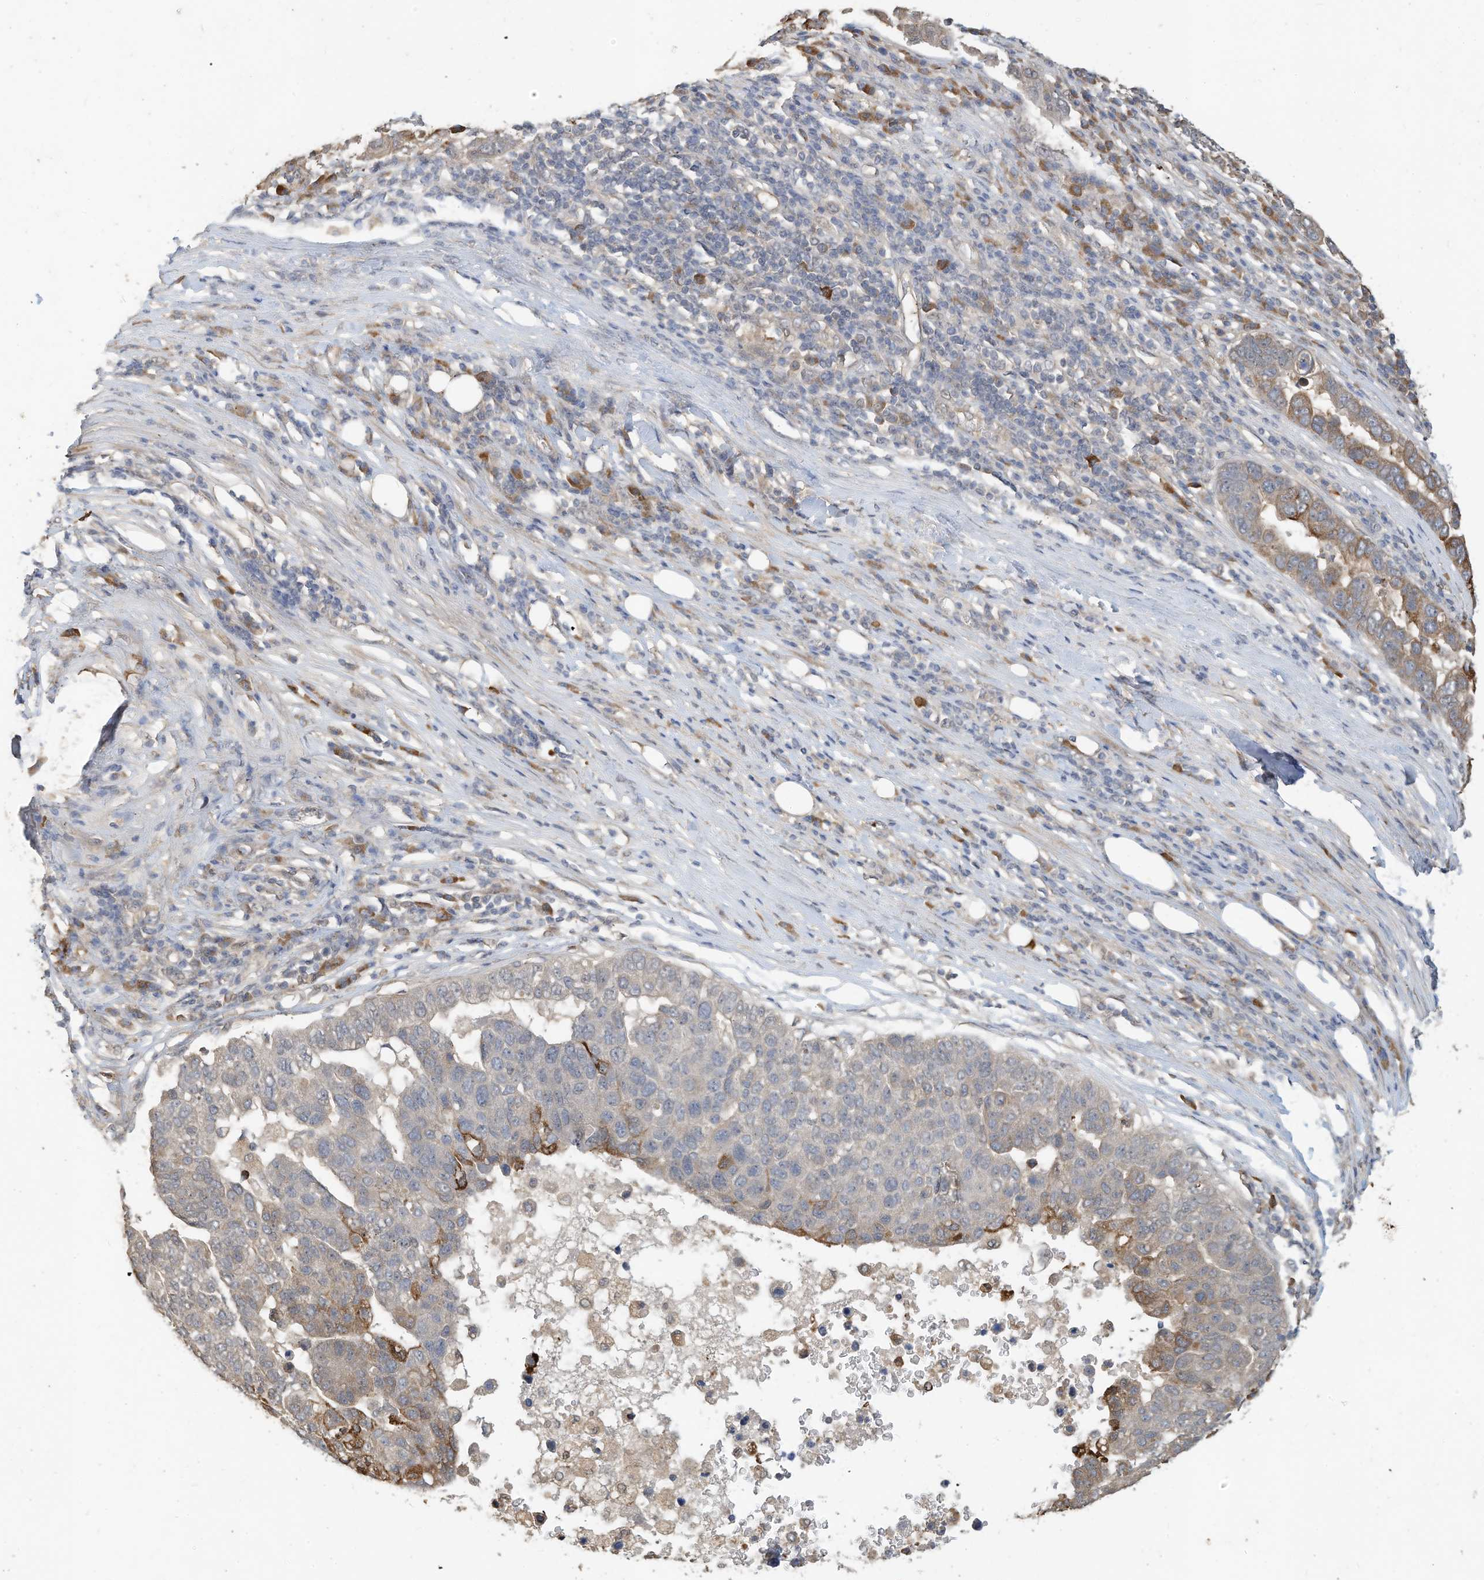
{"staining": {"intensity": "strong", "quantity": "<25%", "location": "cytoplasmic/membranous"}, "tissue": "pancreatic cancer", "cell_type": "Tumor cells", "image_type": "cancer", "snomed": [{"axis": "morphology", "description": "Adenocarcinoma, NOS"}, {"axis": "topography", "description": "Pancreas"}], "caption": "Immunohistochemistry (IHC) histopathology image of neoplastic tissue: human pancreatic adenocarcinoma stained using immunohistochemistry (IHC) exhibits medium levels of strong protein expression localized specifically in the cytoplasmic/membranous of tumor cells, appearing as a cytoplasmic/membranous brown color.", "gene": "OFD1", "patient": {"sex": "female", "age": 61}}